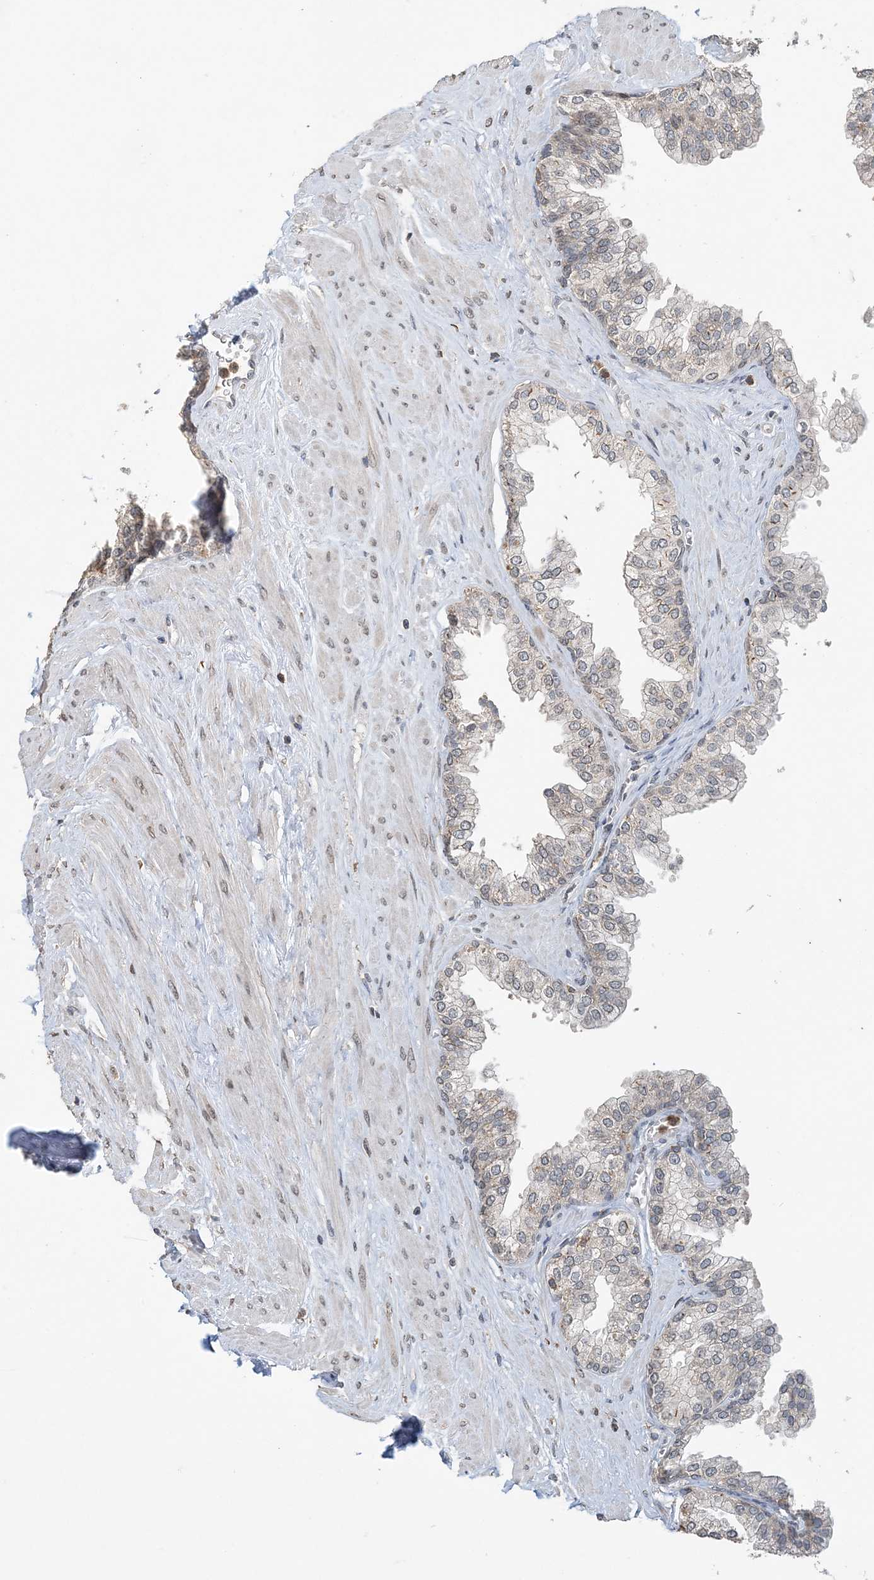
{"staining": {"intensity": "weak", "quantity": "25%-75%", "location": "cytoplasmic/membranous"}, "tissue": "prostate", "cell_type": "Glandular cells", "image_type": "normal", "snomed": [{"axis": "morphology", "description": "Normal tissue, NOS"}, {"axis": "morphology", "description": "Urothelial carcinoma, Low grade"}, {"axis": "topography", "description": "Urinary bladder"}, {"axis": "topography", "description": "Prostate"}], "caption": "A micrograph of prostate stained for a protein reveals weak cytoplasmic/membranous brown staining in glandular cells. (brown staining indicates protein expression, while blue staining denotes nuclei).", "gene": "FAM110A", "patient": {"sex": "male", "age": 60}}